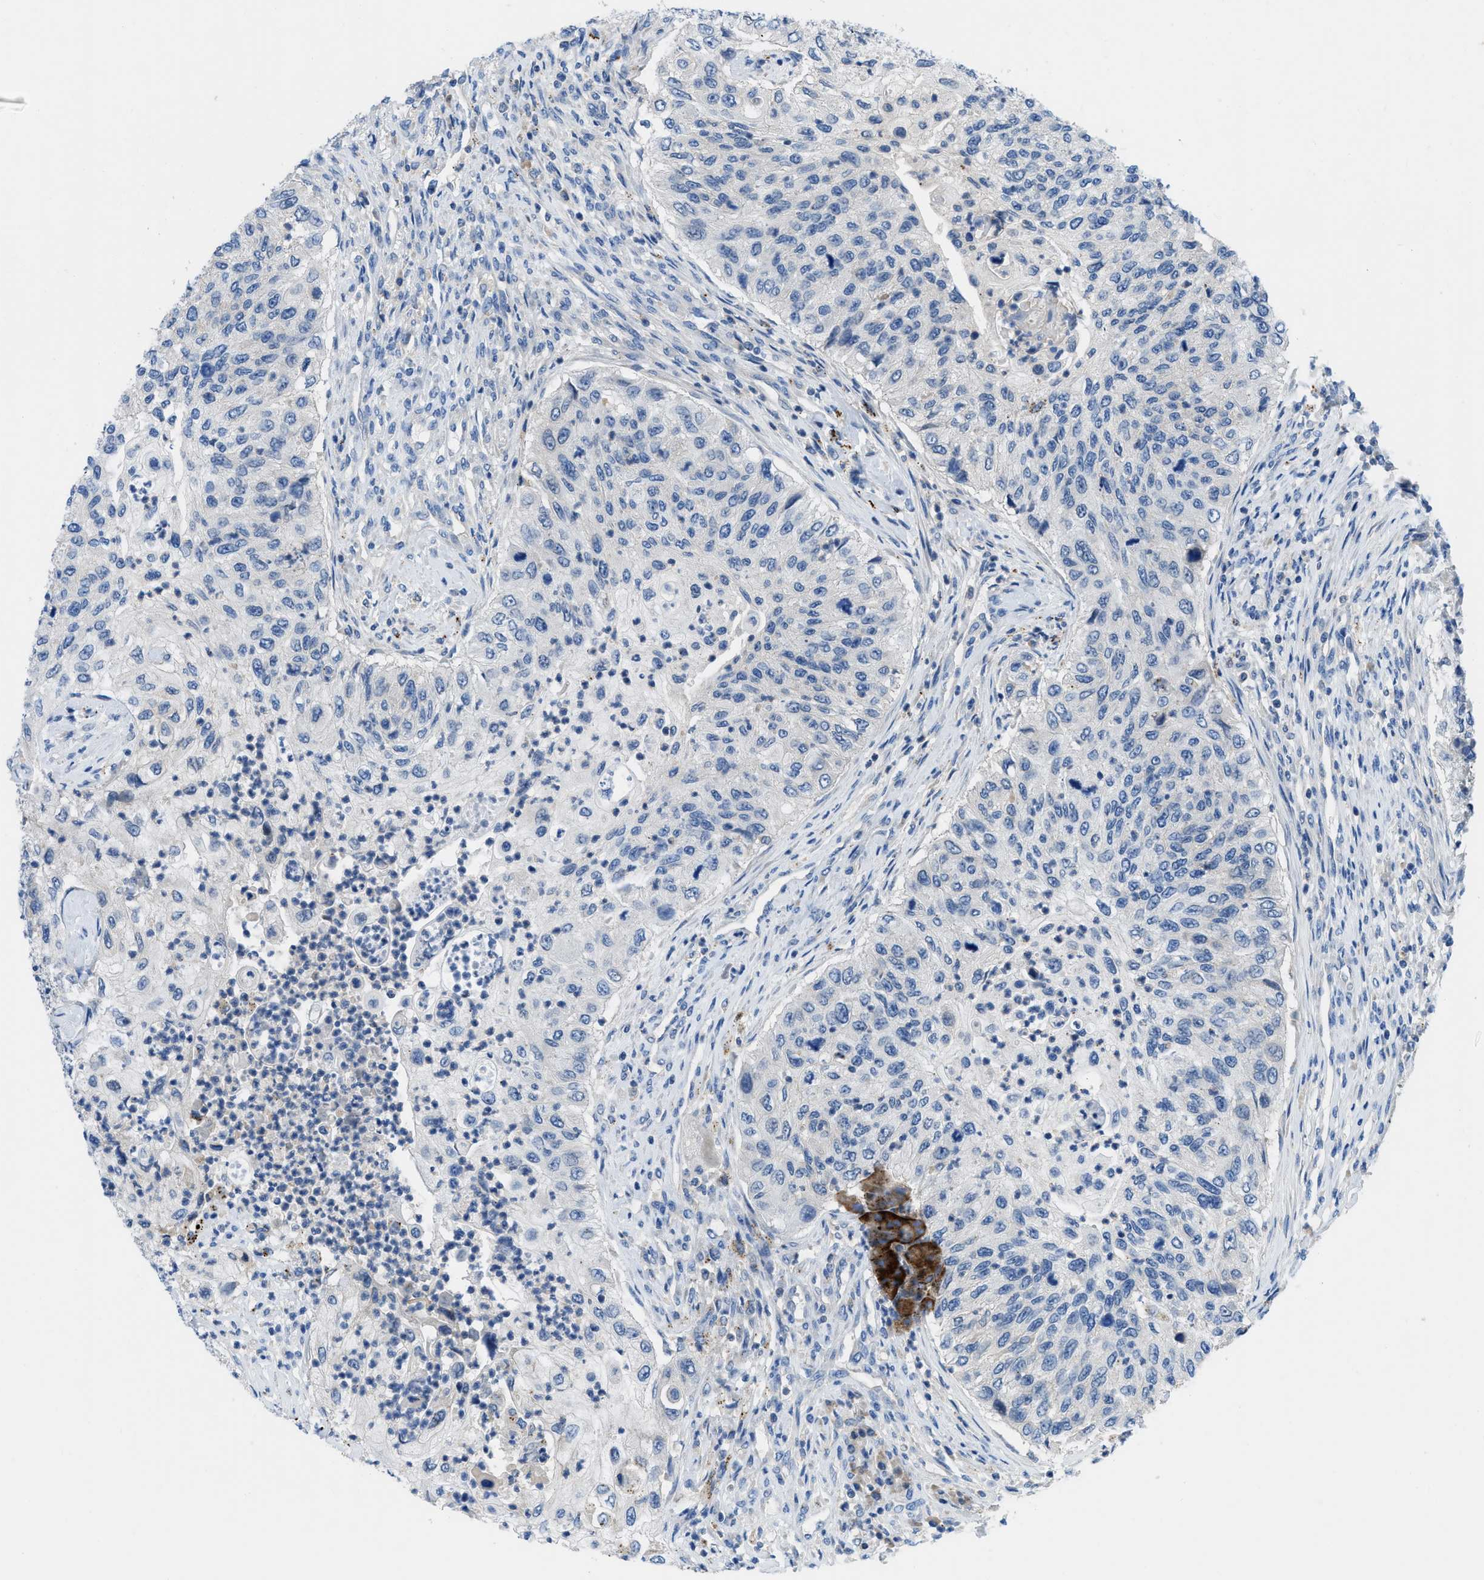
{"staining": {"intensity": "negative", "quantity": "none", "location": "none"}, "tissue": "urothelial cancer", "cell_type": "Tumor cells", "image_type": "cancer", "snomed": [{"axis": "morphology", "description": "Urothelial carcinoma, High grade"}, {"axis": "topography", "description": "Urinary bladder"}], "caption": "Immunohistochemistry photomicrograph of high-grade urothelial carcinoma stained for a protein (brown), which exhibits no expression in tumor cells.", "gene": "TMEM248", "patient": {"sex": "female", "age": 60}}